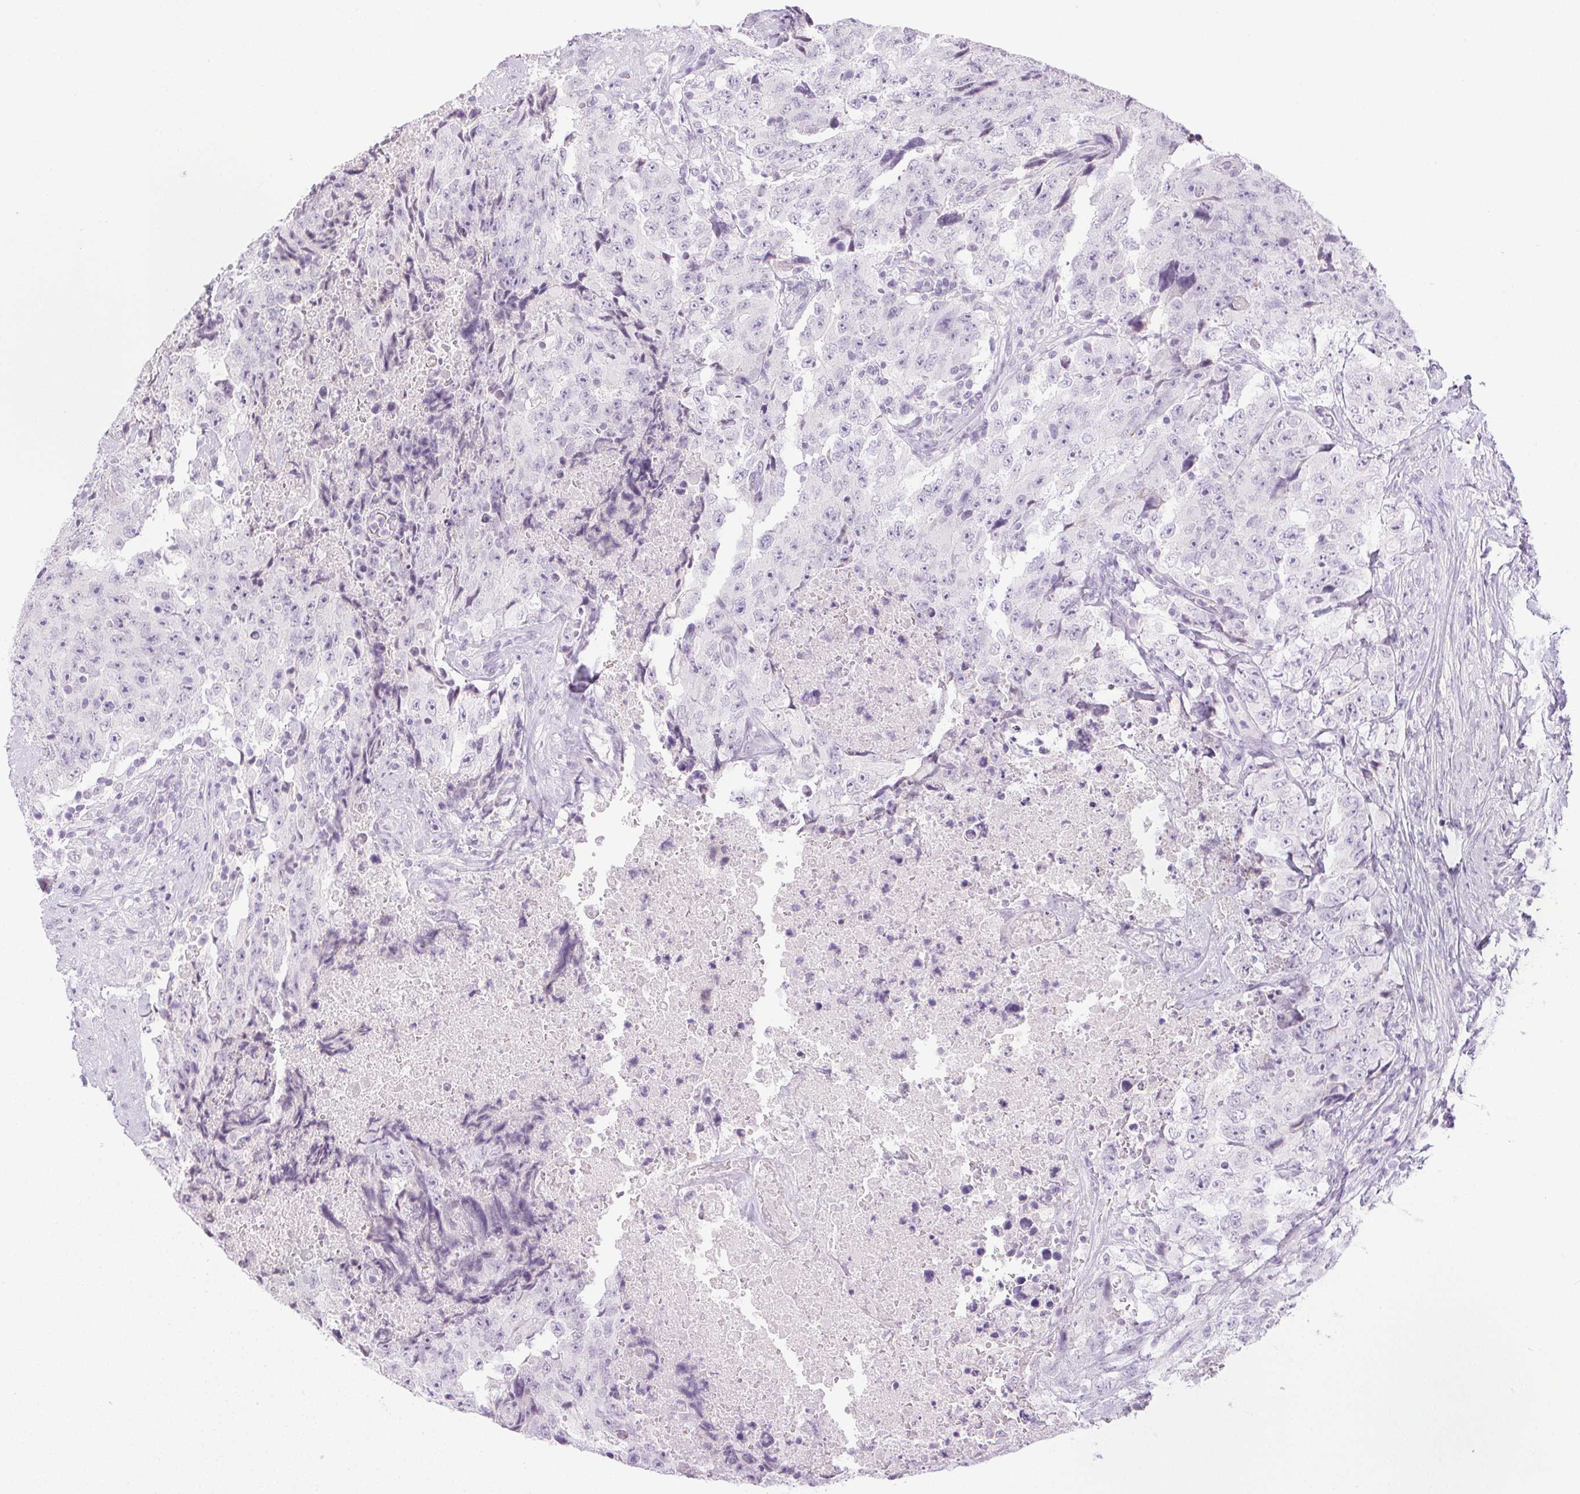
{"staining": {"intensity": "negative", "quantity": "none", "location": "none"}, "tissue": "testis cancer", "cell_type": "Tumor cells", "image_type": "cancer", "snomed": [{"axis": "morphology", "description": "Carcinoma, Embryonal, NOS"}, {"axis": "topography", "description": "Testis"}], "caption": "Tumor cells show no significant protein staining in testis embryonal carcinoma.", "gene": "PRL", "patient": {"sex": "male", "age": 24}}